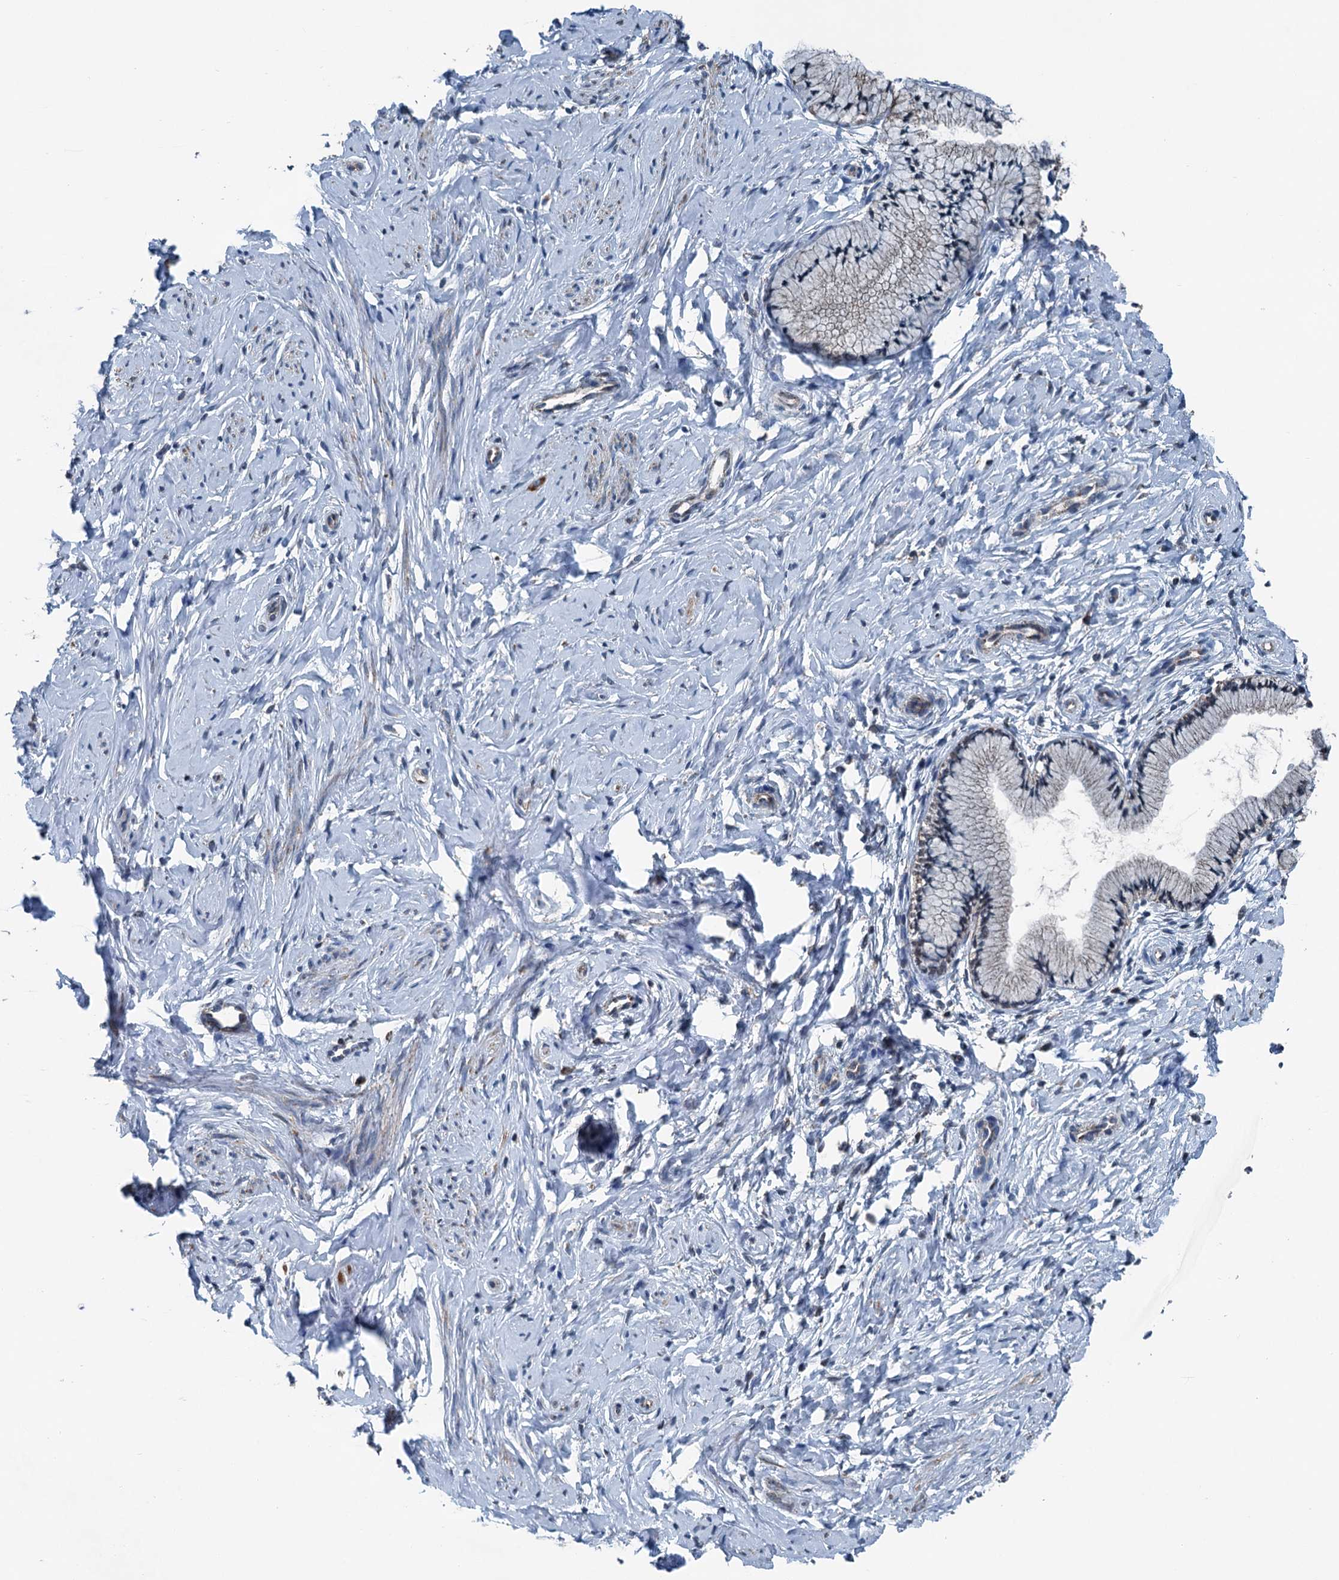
{"staining": {"intensity": "negative", "quantity": "none", "location": "none"}, "tissue": "cervix", "cell_type": "Glandular cells", "image_type": "normal", "snomed": [{"axis": "morphology", "description": "Normal tissue, NOS"}, {"axis": "topography", "description": "Cervix"}], "caption": "Cervix stained for a protein using IHC reveals no expression glandular cells.", "gene": "TRPT1", "patient": {"sex": "female", "age": 33}}